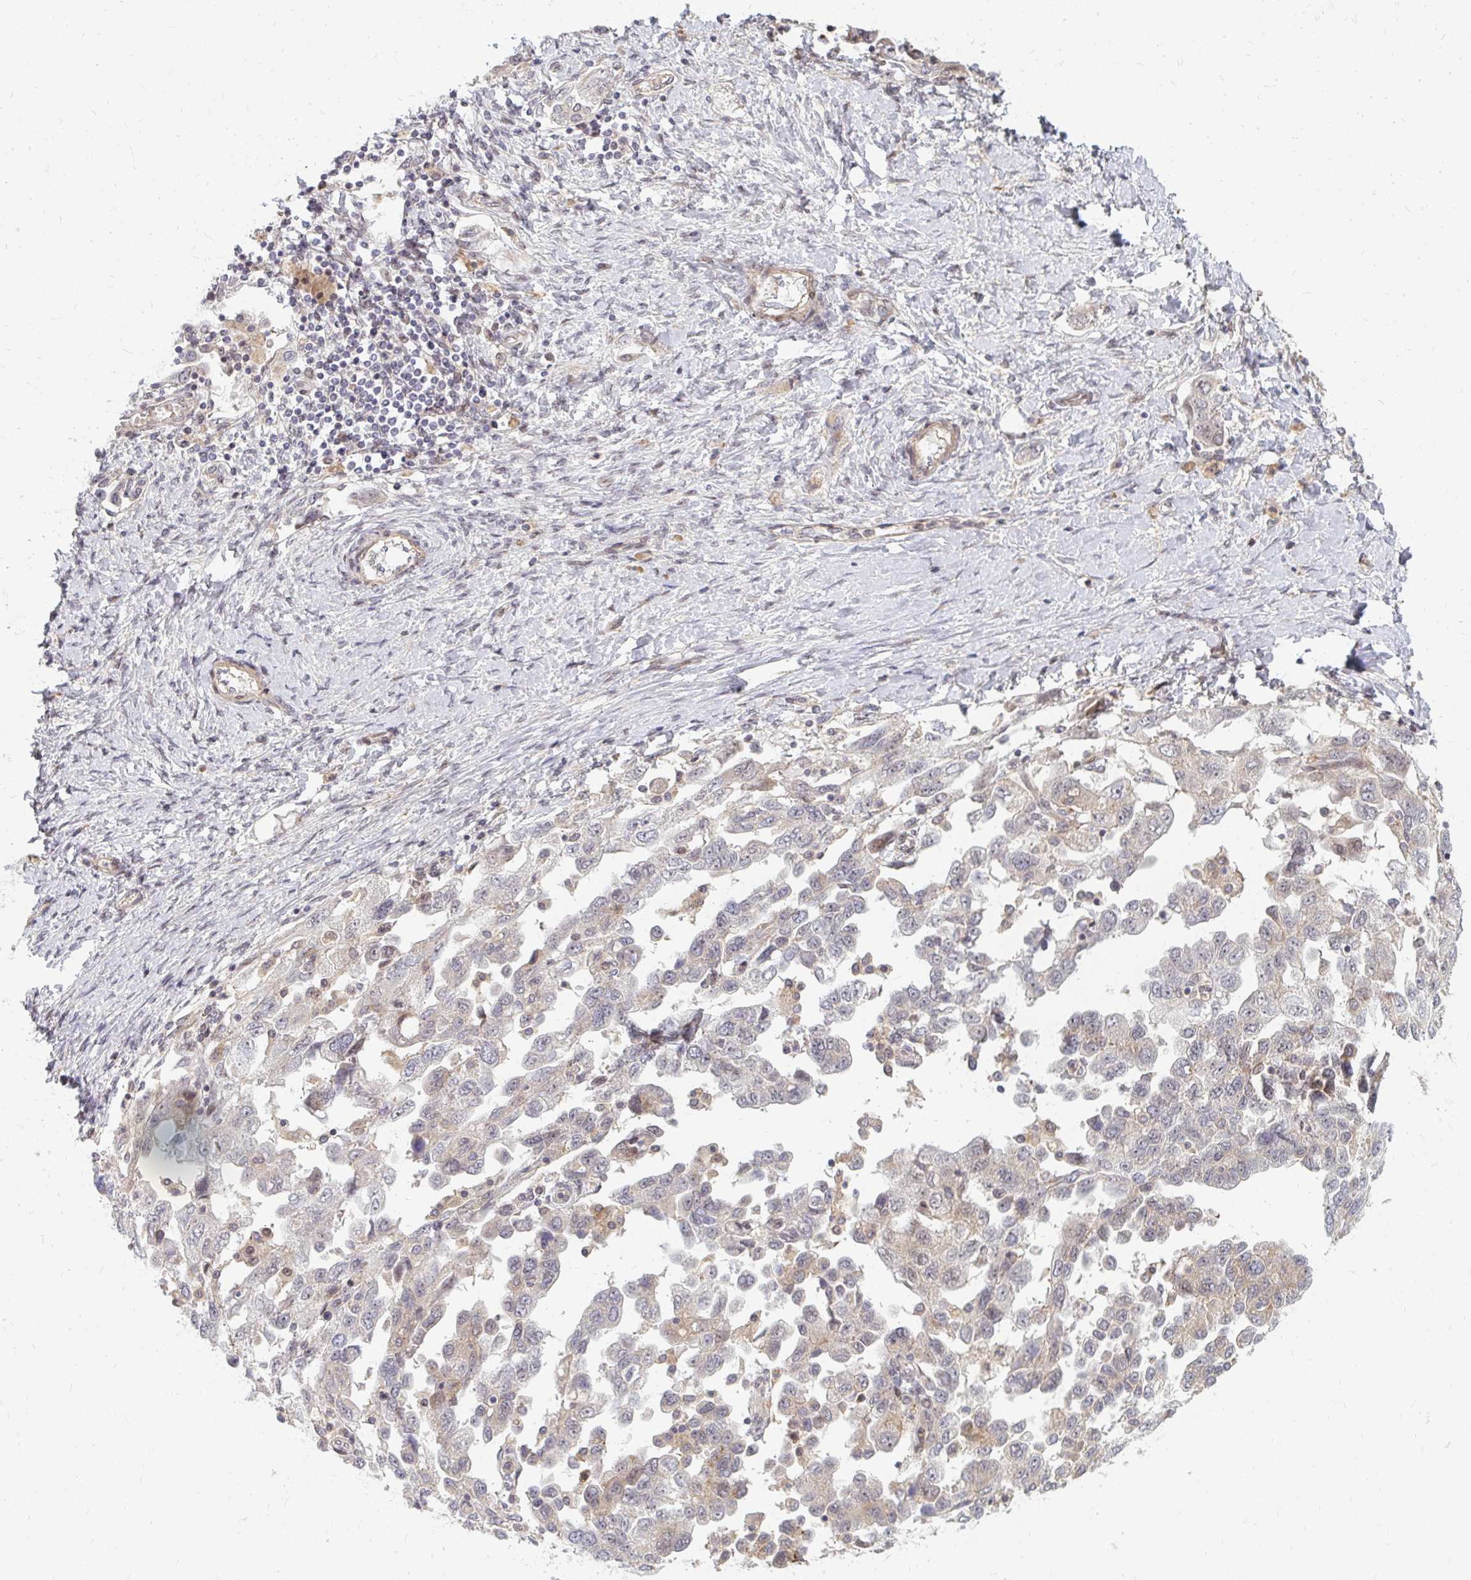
{"staining": {"intensity": "negative", "quantity": "none", "location": "none"}, "tissue": "ovarian cancer", "cell_type": "Tumor cells", "image_type": "cancer", "snomed": [{"axis": "morphology", "description": "Carcinoma, NOS"}, {"axis": "morphology", "description": "Cystadenocarcinoma, serous, NOS"}, {"axis": "topography", "description": "Ovary"}], "caption": "Serous cystadenocarcinoma (ovarian) was stained to show a protein in brown. There is no significant expression in tumor cells.", "gene": "ZNF285", "patient": {"sex": "female", "age": 69}}